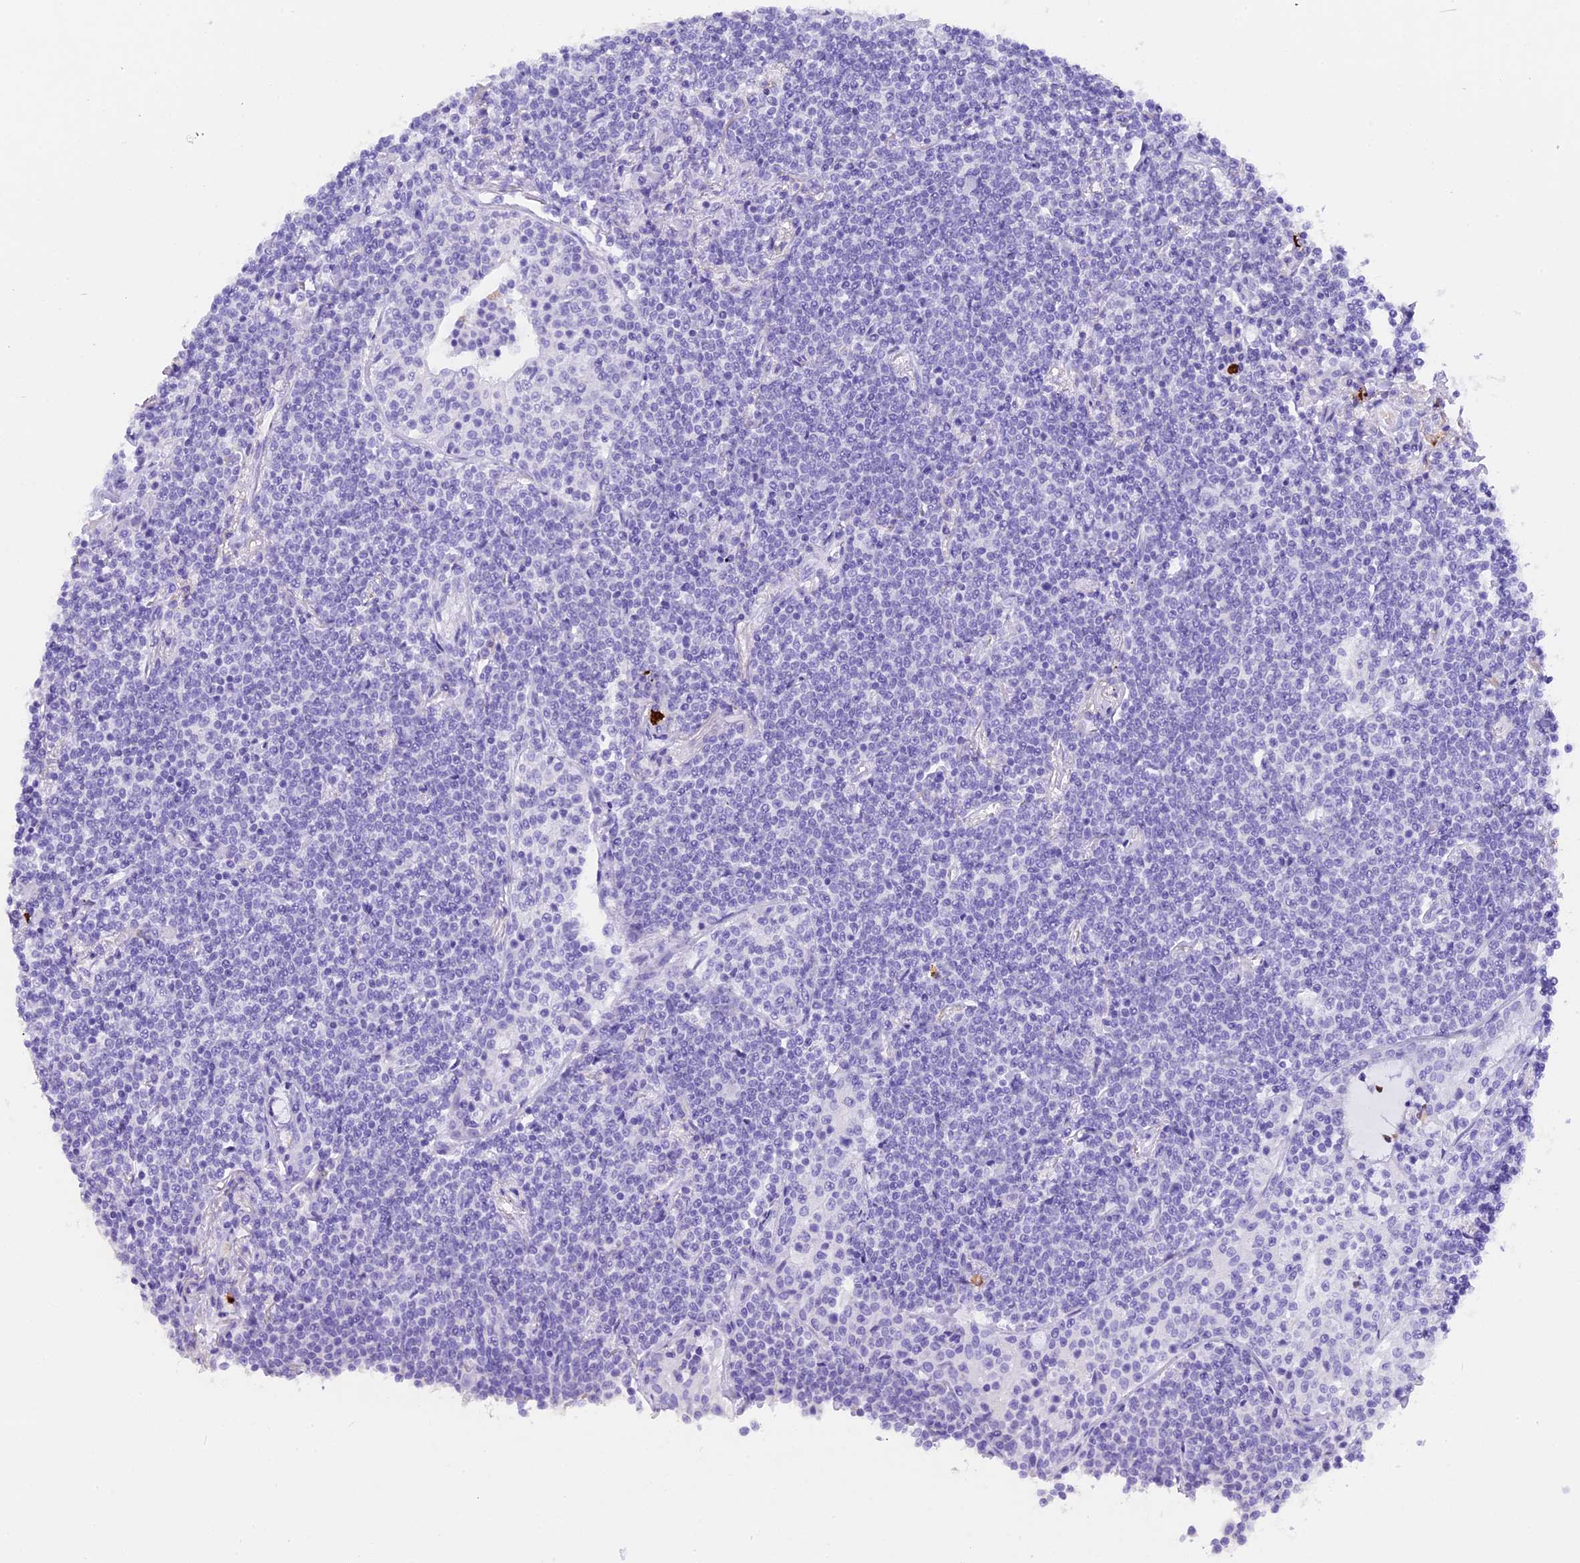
{"staining": {"intensity": "negative", "quantity": "none", "location": "none"}, "tissue": "lymphoma", "cell_type": "Tumor cells", "image_type": "cancer", "snomed": [{"axis": "morphology", "description": "Malignant lymphoma, non-Hodgkin's type, Low grade"}, {"axis": "topography", "description": "Lung"}], "caption": "Immunohistochemistry image of neoplastic tissue: human lymphoma stained with DAB demonstrates no significant protein staining in tumor cells. The staining is performed using DAB brown chromogen with nuclei counter-stained in using hematoxylin.", "gene": "CLC", "patient": {"sex": "female", "age": 71}}